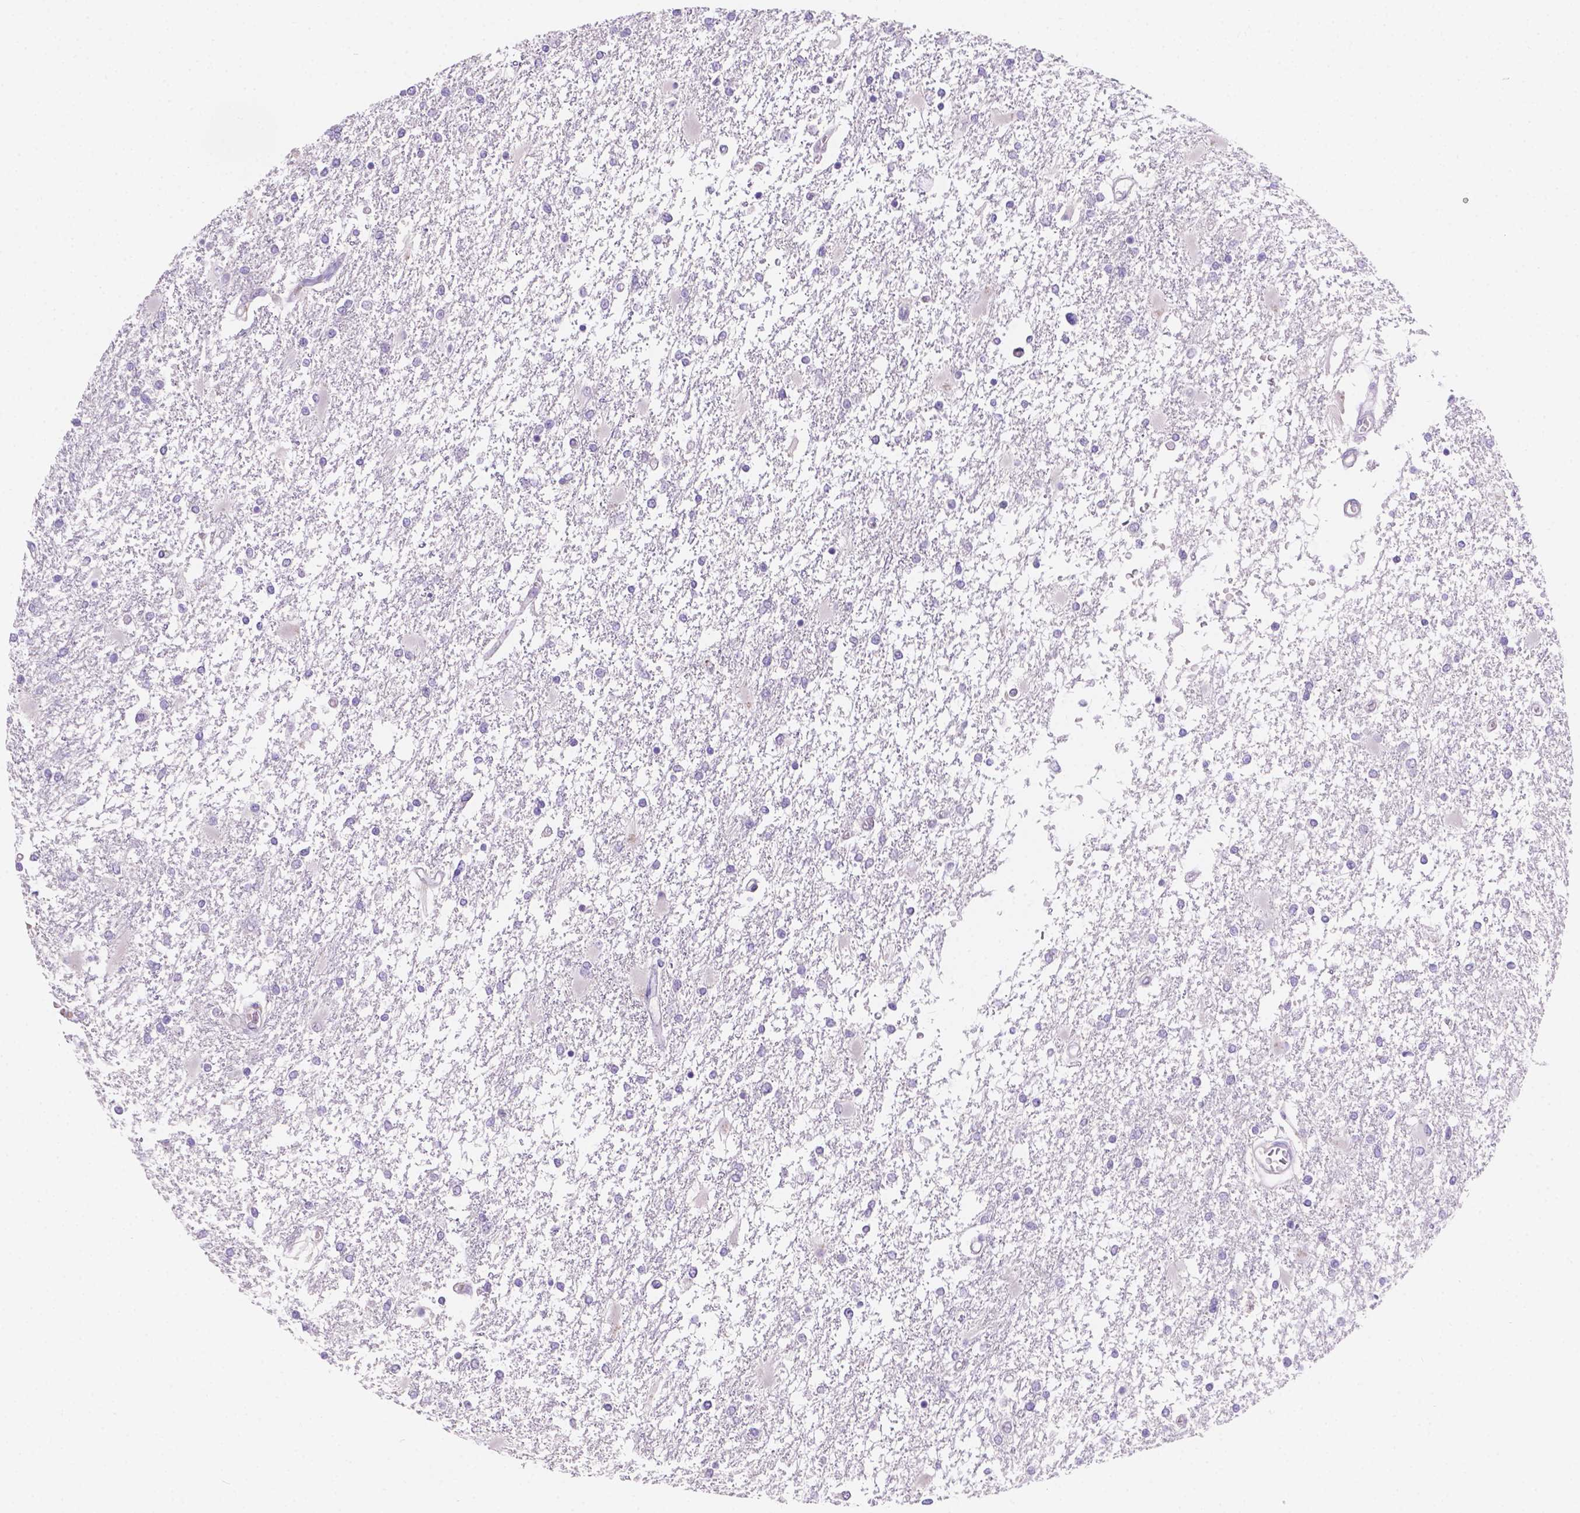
{"staining": {"intensity": "negative", "quantity": "none", "location": "none"}, "tissue": "glioma", "cell_type": "Tumor cells", "image_type": "cancer", "snomed": [{"axis": "morphology", "description": "Glioma, malignant, High grade"}, {"axis": "topography", "description": "Cerebral cortex"}], "caption": "Immunohistochemical staining of human malignant glioma (high-grade) exhibits no significant positivity in tumor cells. (DAB IHC, high magnification).", "gene": "CD96", "patient": {"sex": "male", "age": 79}}